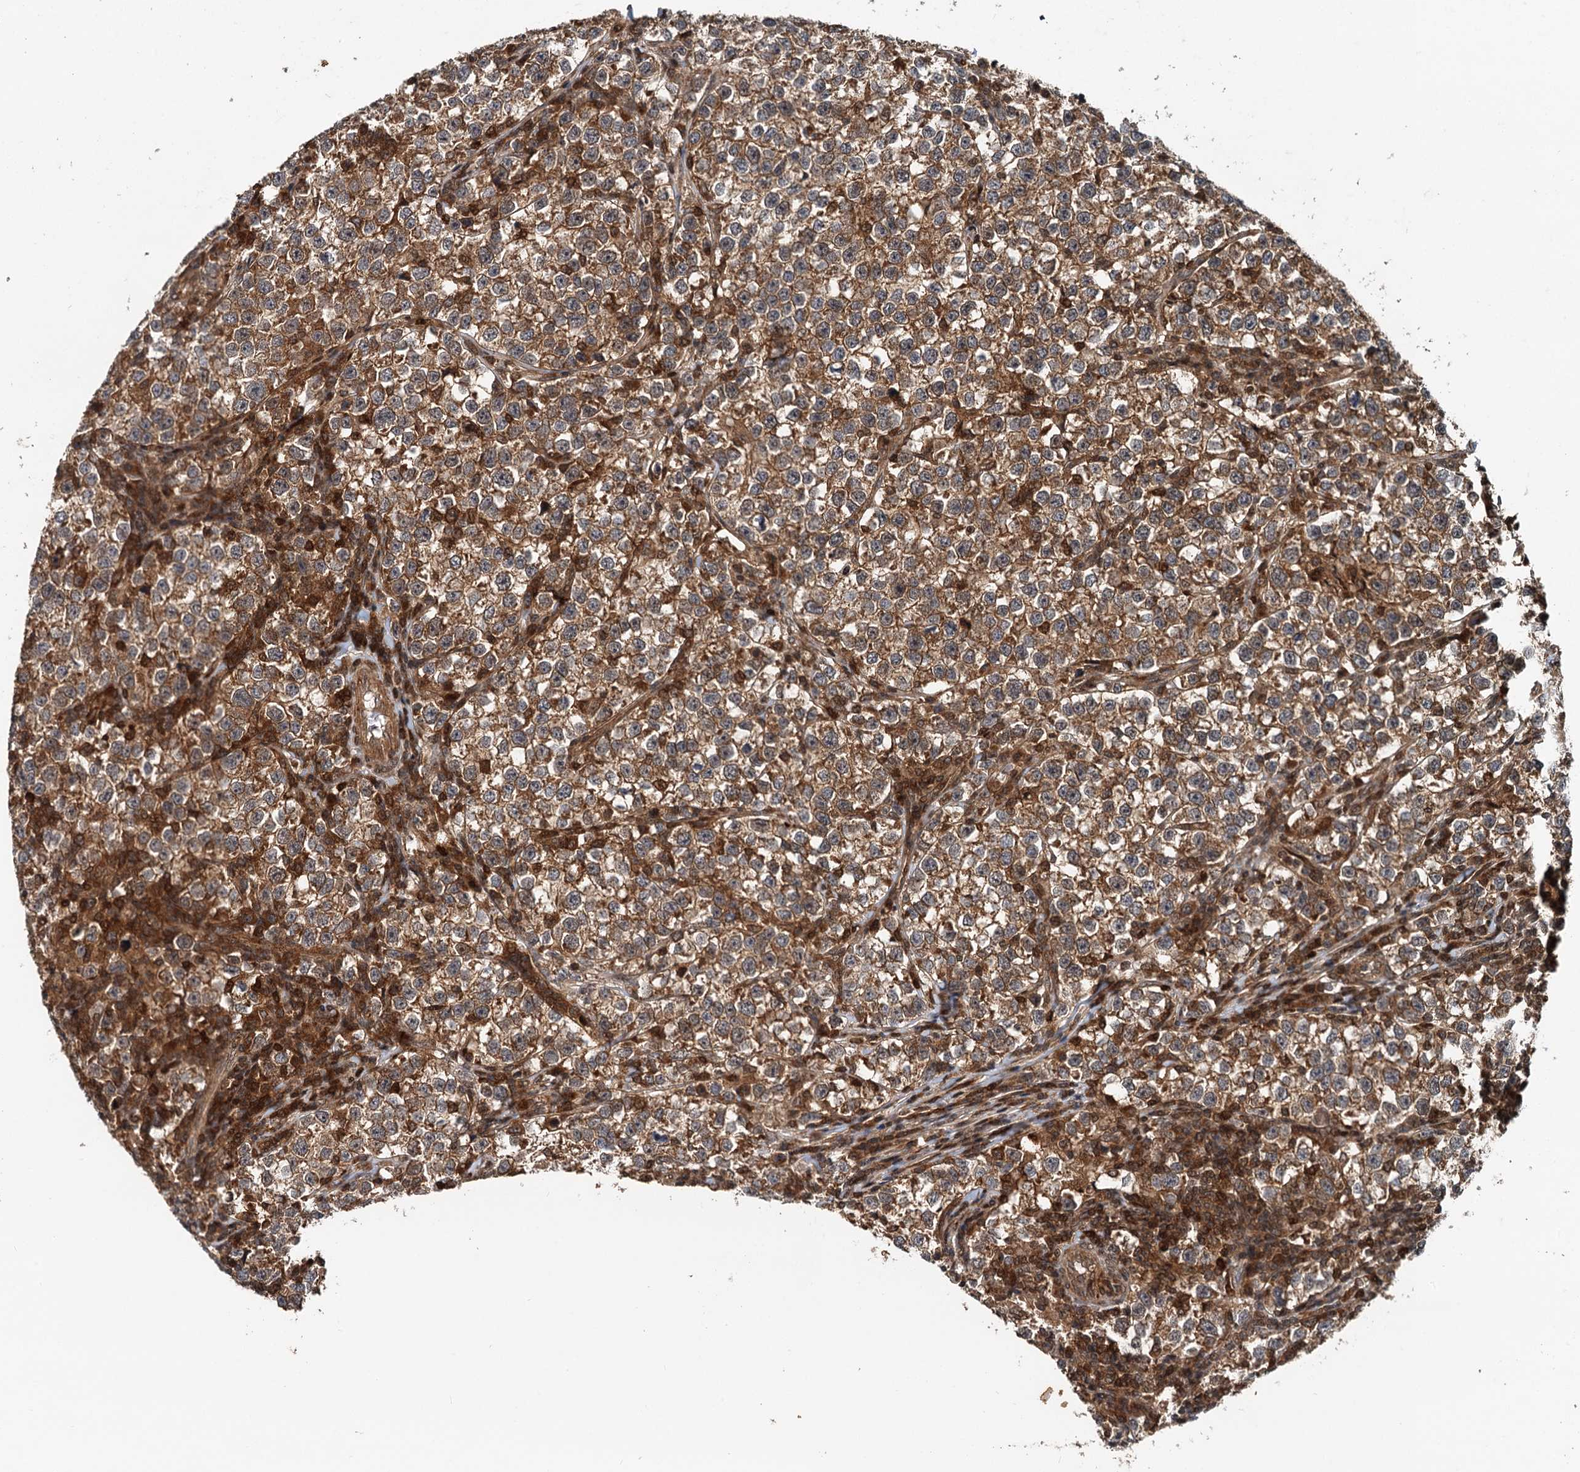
{"staining": {"intensity": "moderate", "quantity": ">75%", "location": "cytoplasmic/membranous"}, "tissue": "testis cancer", "cell_type": "Tumor cells", "image_type": "cancer", "snomed": [{"axis": "morphology", "description": "Normal tissue, NOS"}, {"axis": "morphology", "description": "Seminoma, NOS"}, {"axis": "topography", "description": "Testis"}], "caption": "The image shows staining of testis cancer (seminoma), revealing moderate cytoplasmic/membranous protein positivity (brown color) within tumor cells. The protein of interest is shown in brown color, while the nuclei are stained blue.", "gene": "STUB1", "patient": {"sex": "male", "age": 43}}